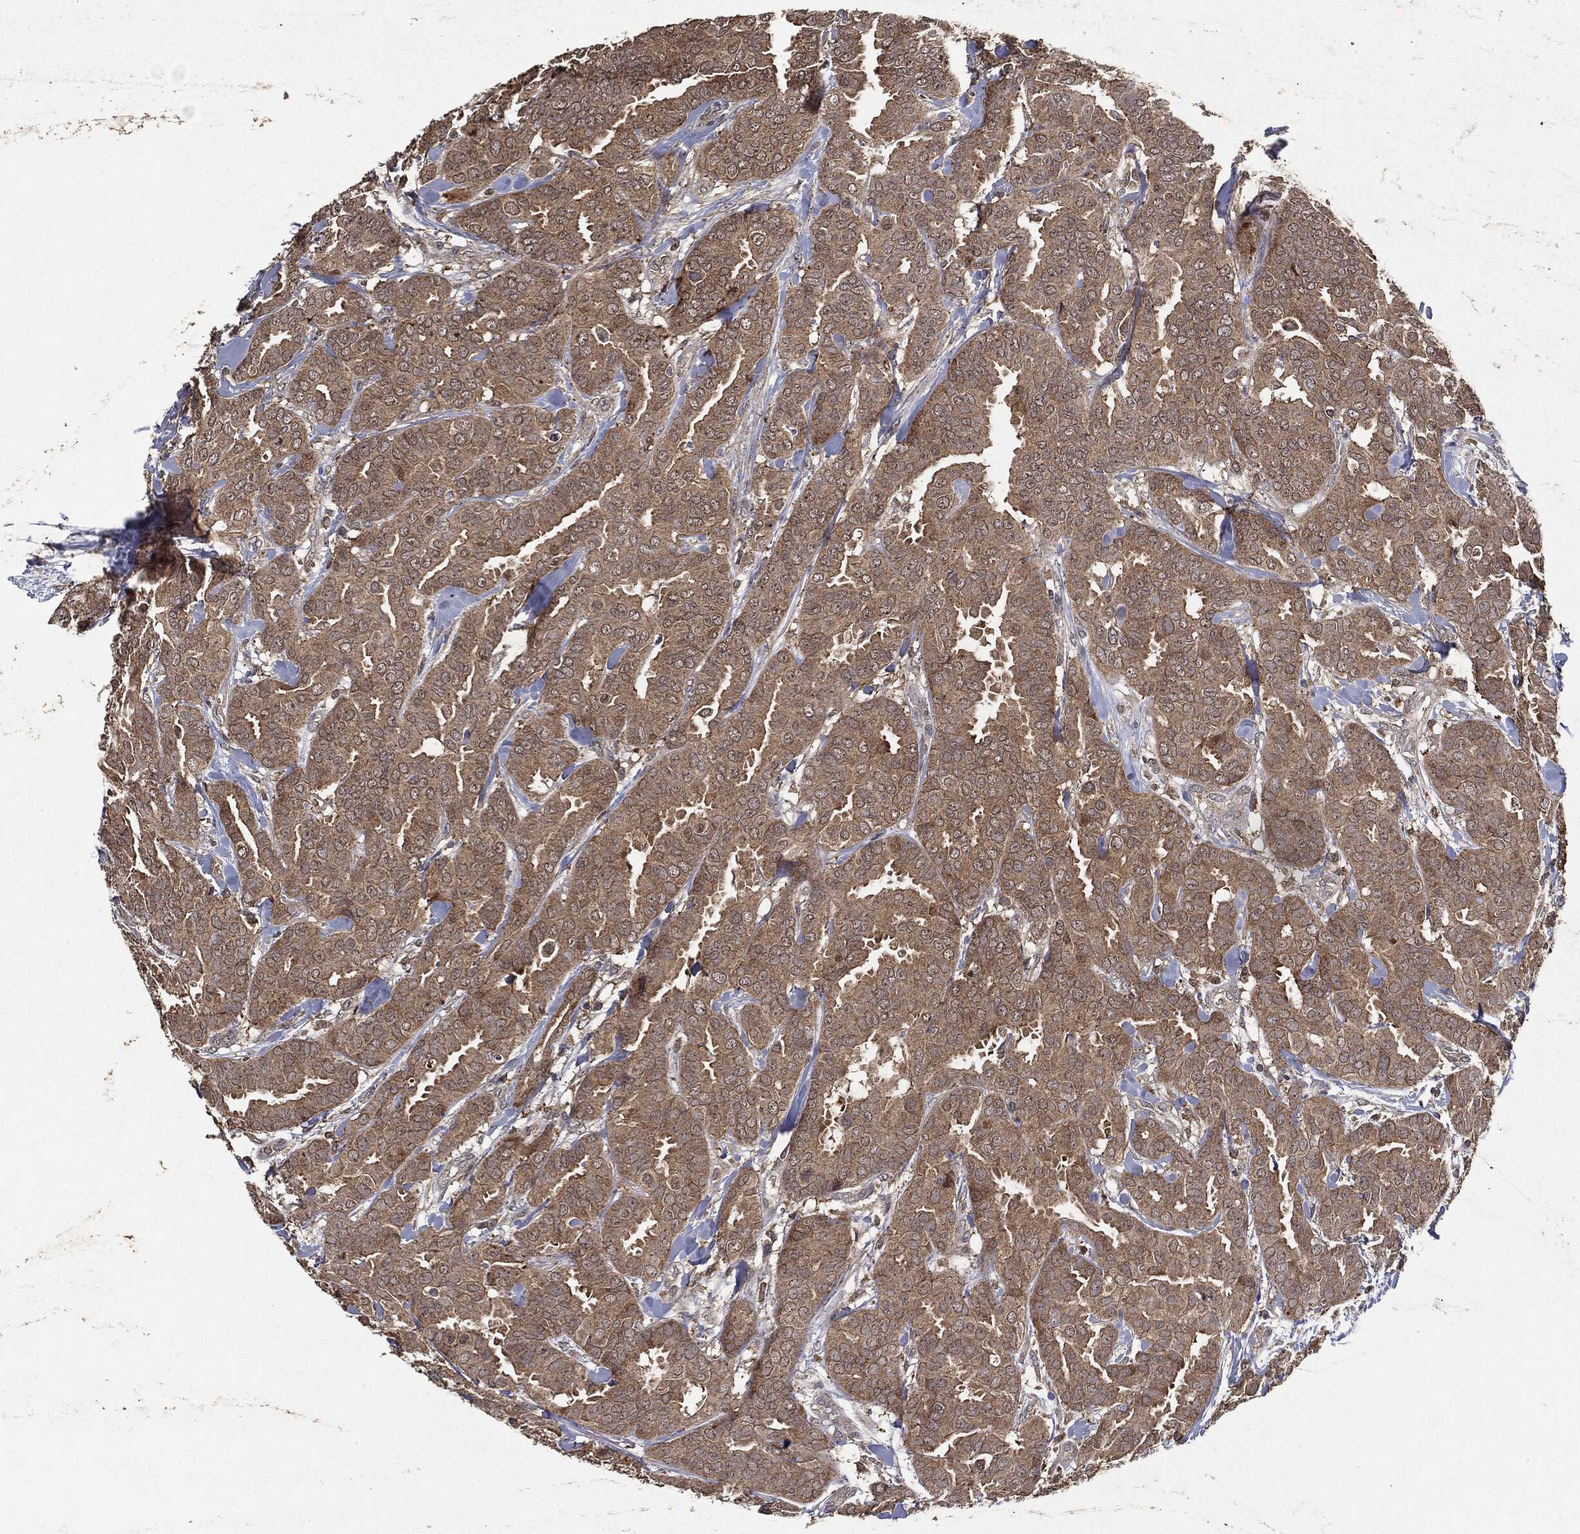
{"staining": {"intensity": "weak", "quantity": ">75%", "location": "cytoplasmic/membranous"}, "tissue": "breast cancer", "cell_type": "Tumor cells", "image_type": "cancer", "snomed": [{"axis": "morphology", "description": "Duct carcinoma"}, {"axis": "topography", "description": "Breast"}], "caption": "Intraductal carcinoma (breast) was stained to show a protein in brown. There is low levels of weak cytoplasmic/membranous positivity in approximately >75% of tumor cells.", "gene": "PTEN", "patient": {"sex": "female", "age": 45}}